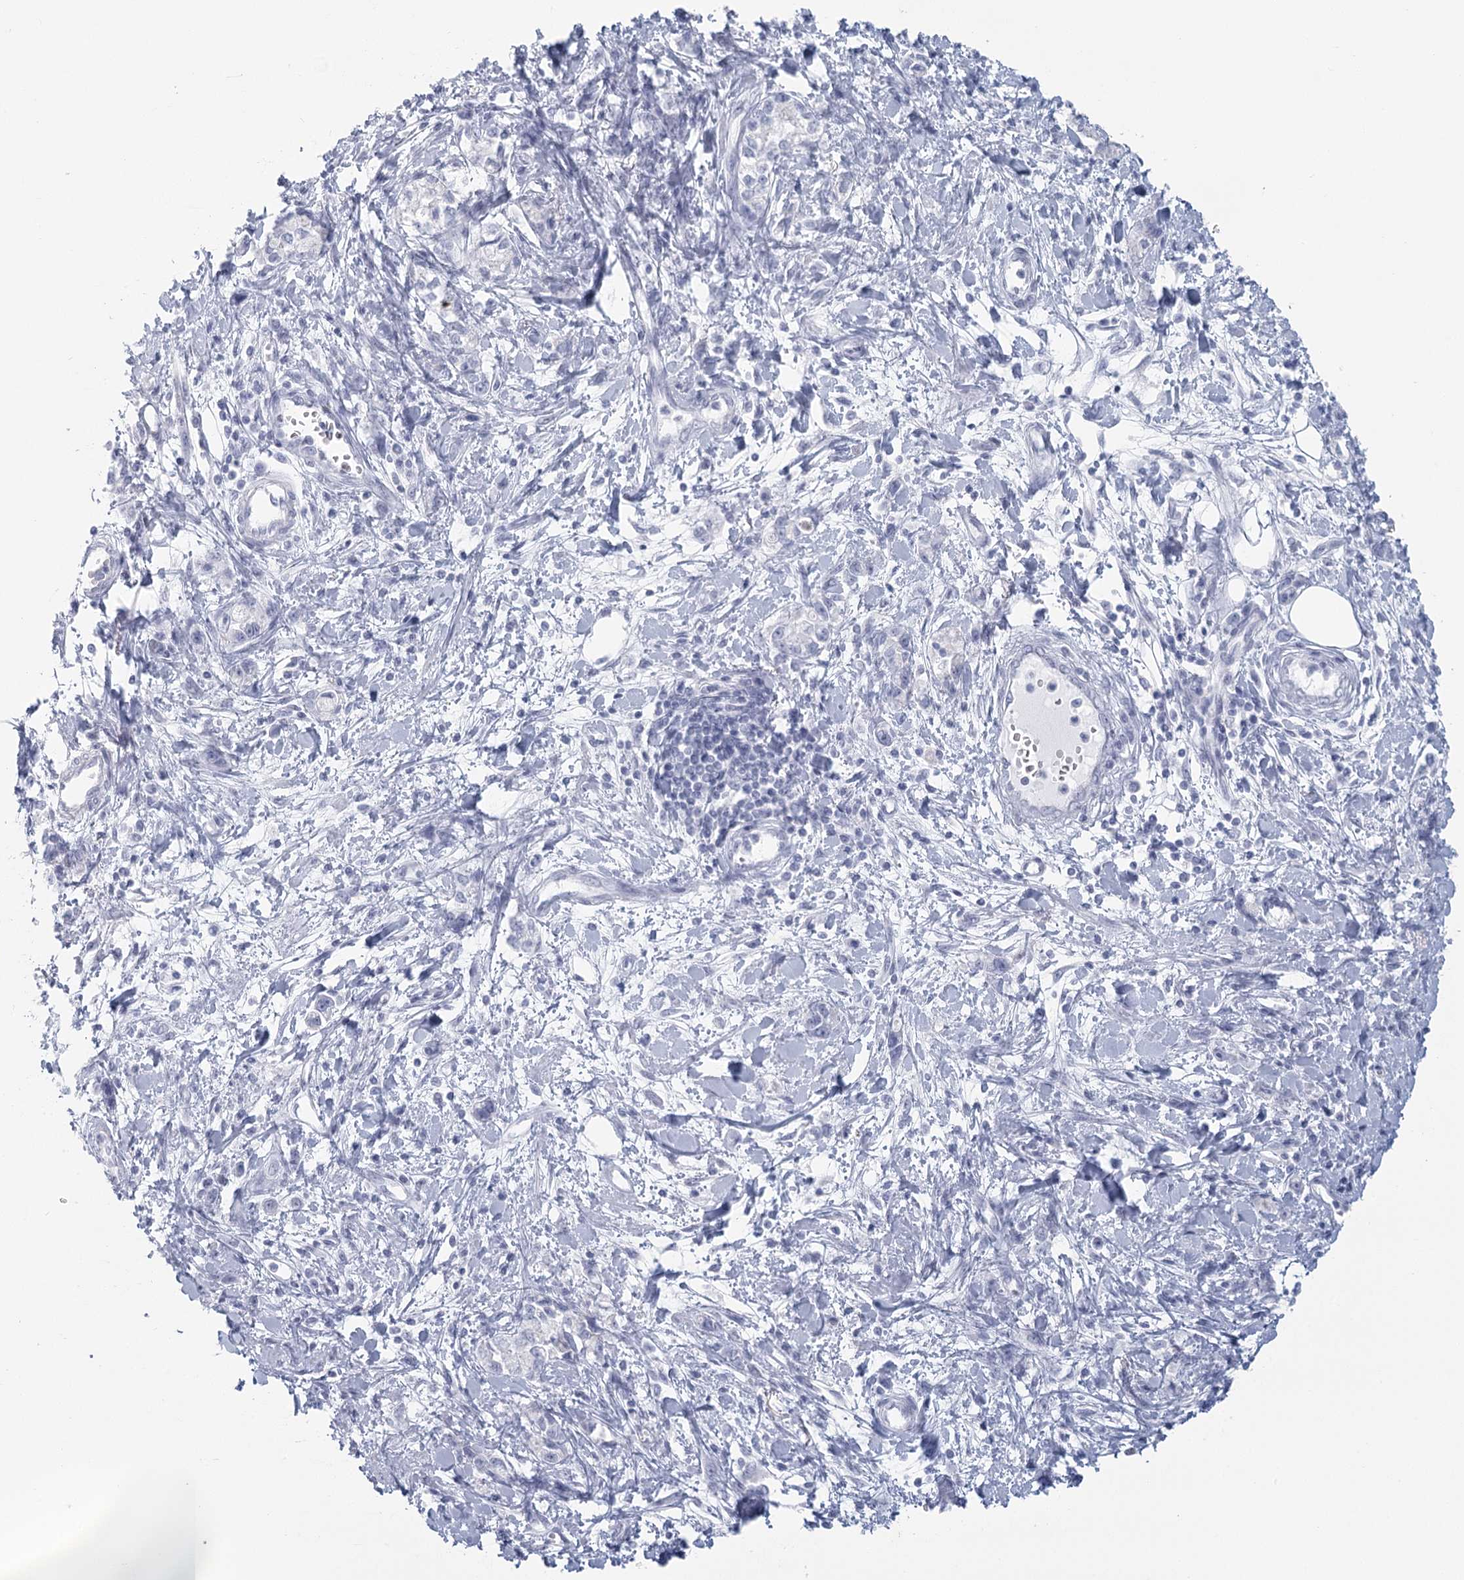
{"staining": {"intensity": "negative", "quantity": "none", "location": "none"}, "tissue": "stomach cancer", "cell_type": "Tumor cells", "image_type": "cancer", "snomed": [{"axis": "morphology", "description": "Adenocarcinoma, NOS"}, {"axis": "topography", "description": "Stomach"}], "caption": "Stomach cancer (adenocarcinoma) was stained to show a protein in brown. There is no significant positivity in tumor cells.", "gene": "WNT8B", "patient": {"sex": "female", "age": 76}}